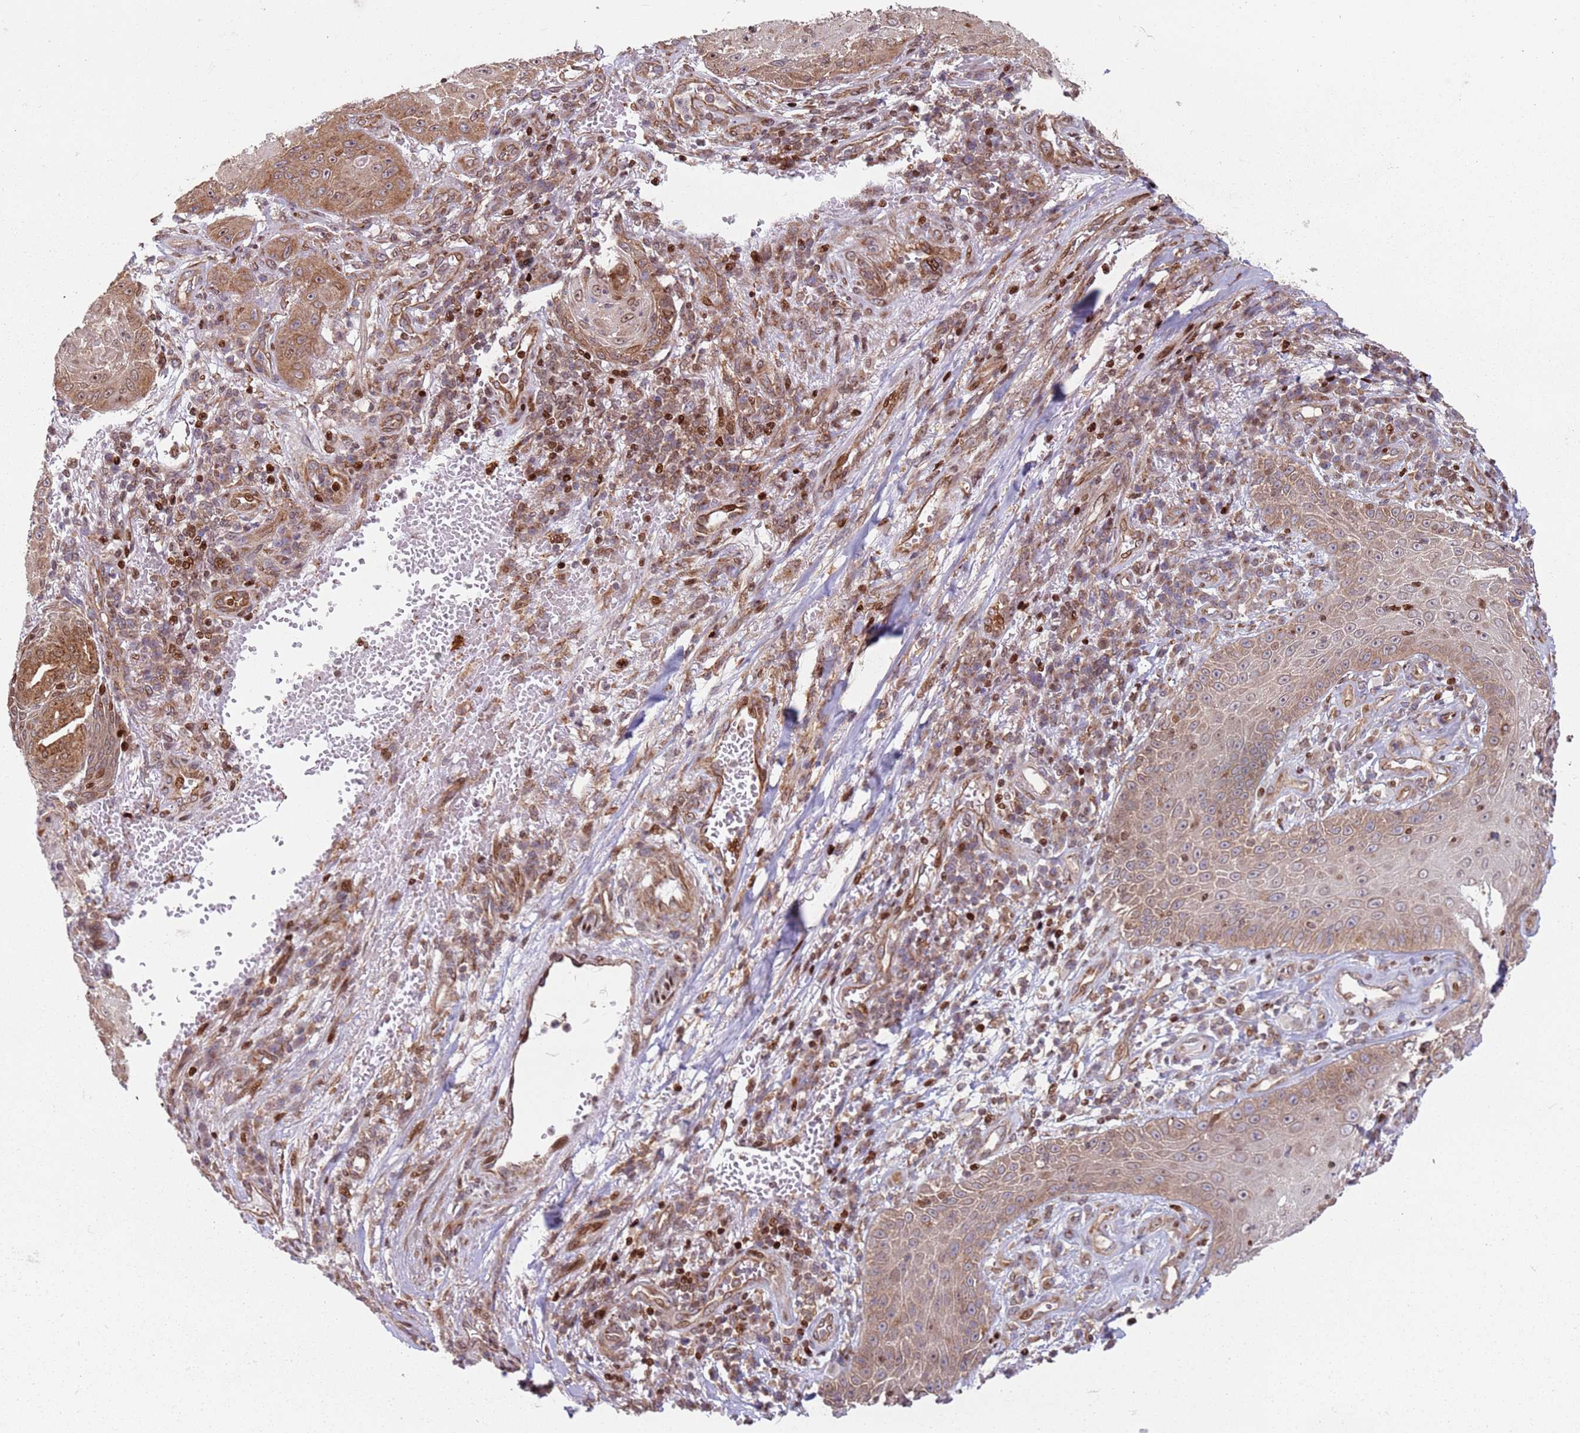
{"staining": {"intensity": "moderate", "quantity": ">75%", "location": "cytoplasmic/membranous,nuclear"}, "tissue": "skin cancer", "cell_type": "Tumor cells", "image_type": "cancer", "snomed": [{"axis": "morphology", "description": "Squamous cell carcinoma, NOS"}, {"axis": "topography", "description": "Skin"}], "caption": "A brown stain shows moderate cytoplasmic/membranous and nuclear staining of a protein in squamous cell carcinoma (skin) tumor cells.", "gene": "HNRNPLL", "patient": {"sex": "male", "age": 70}}